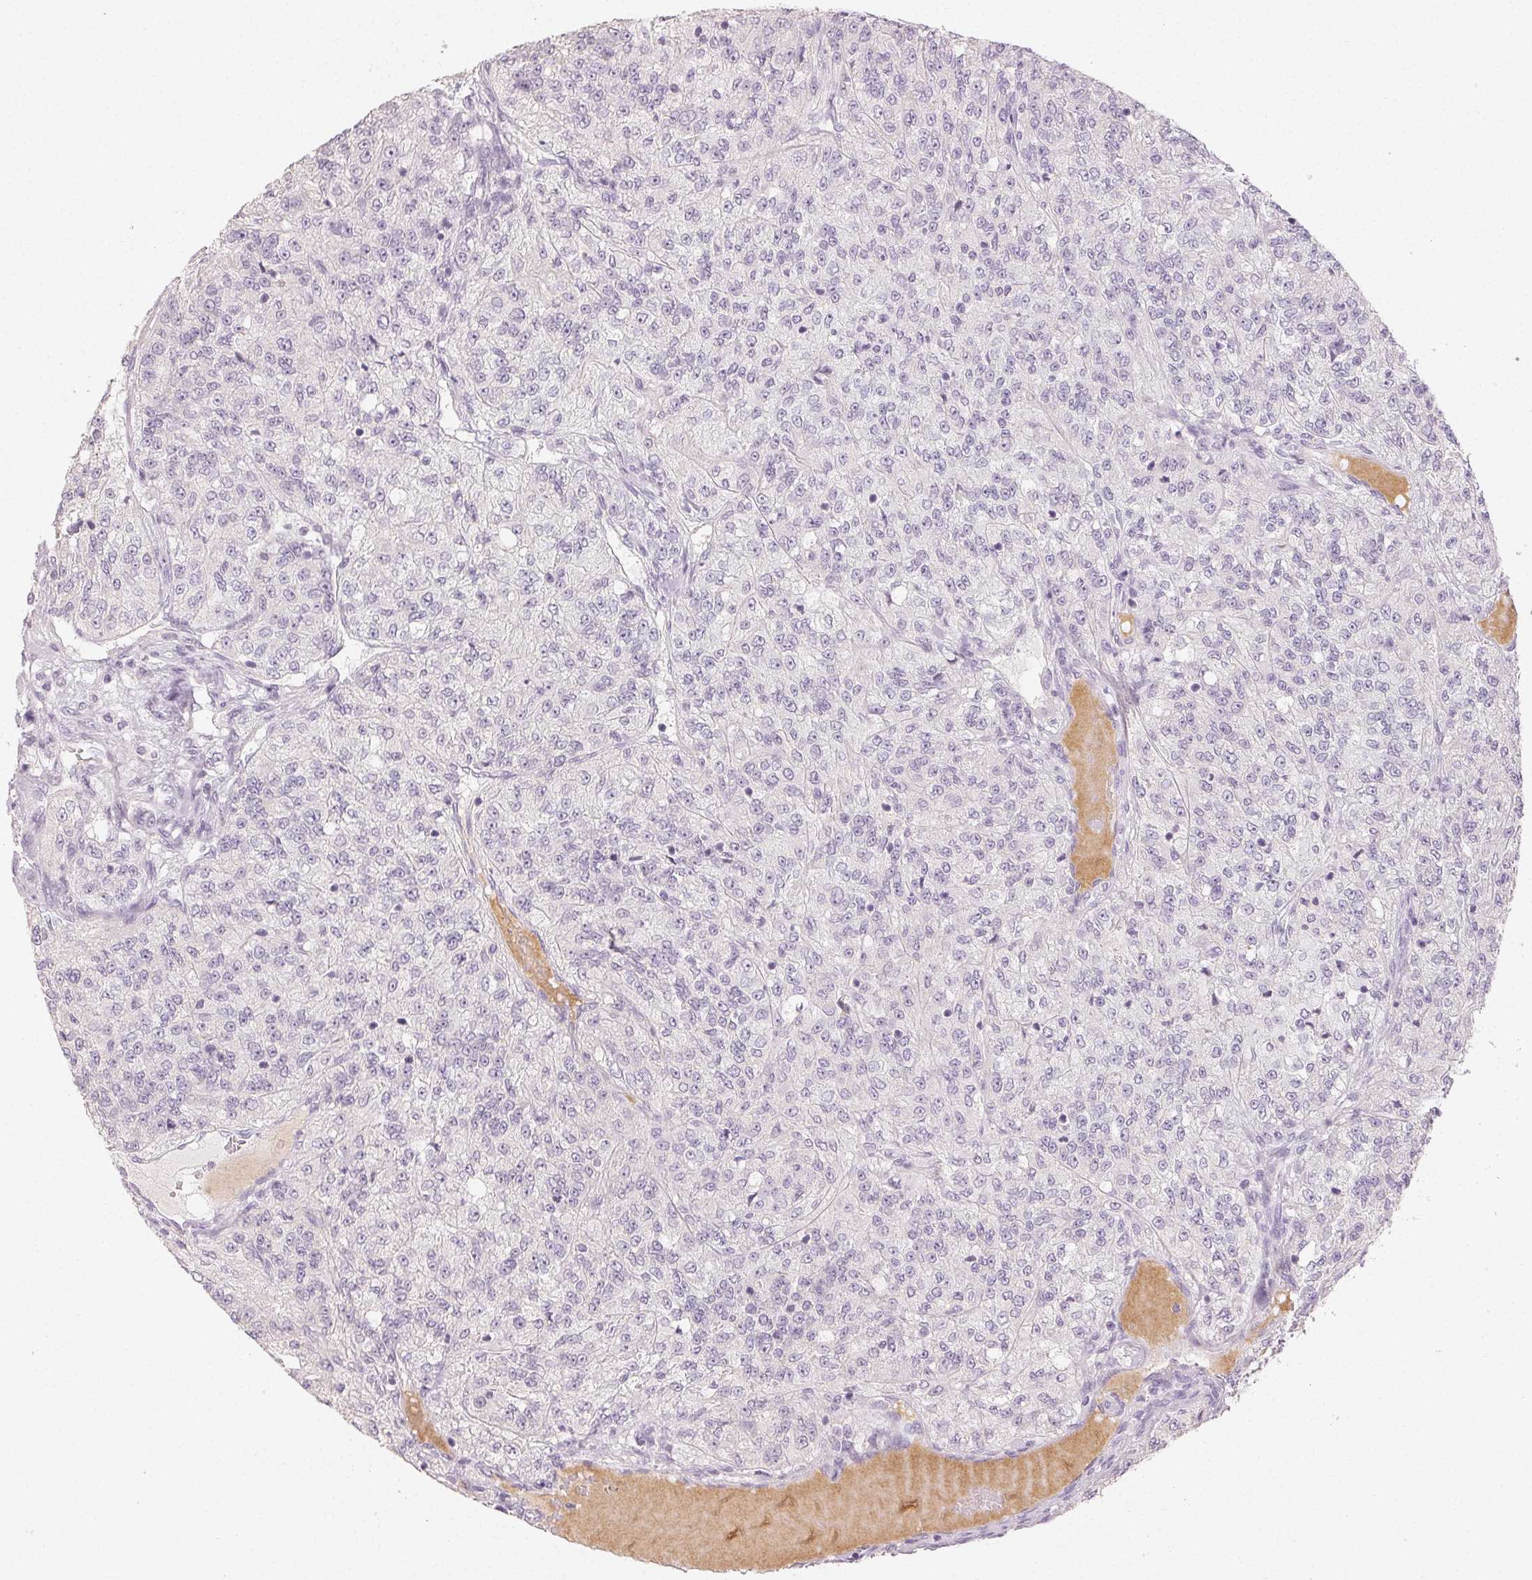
{"staining": {"intensity": "negative", "quantity": "none", "location": "none"}, "tissue": "renal cancer", "cell_type": "Tumor cells", "image_type": "cancer", "snomed": [{"axis": "morphology", "description": "Adenocarcinoma, NOS"}, {"axis": "topography", "description": "Kidney"}], "caption": "Image shows no protein staining in tumor cells of adenocarcinoma (renal) tissue.", "gene": "LVRN", "patient": {"sex": "female", "age": 63}}